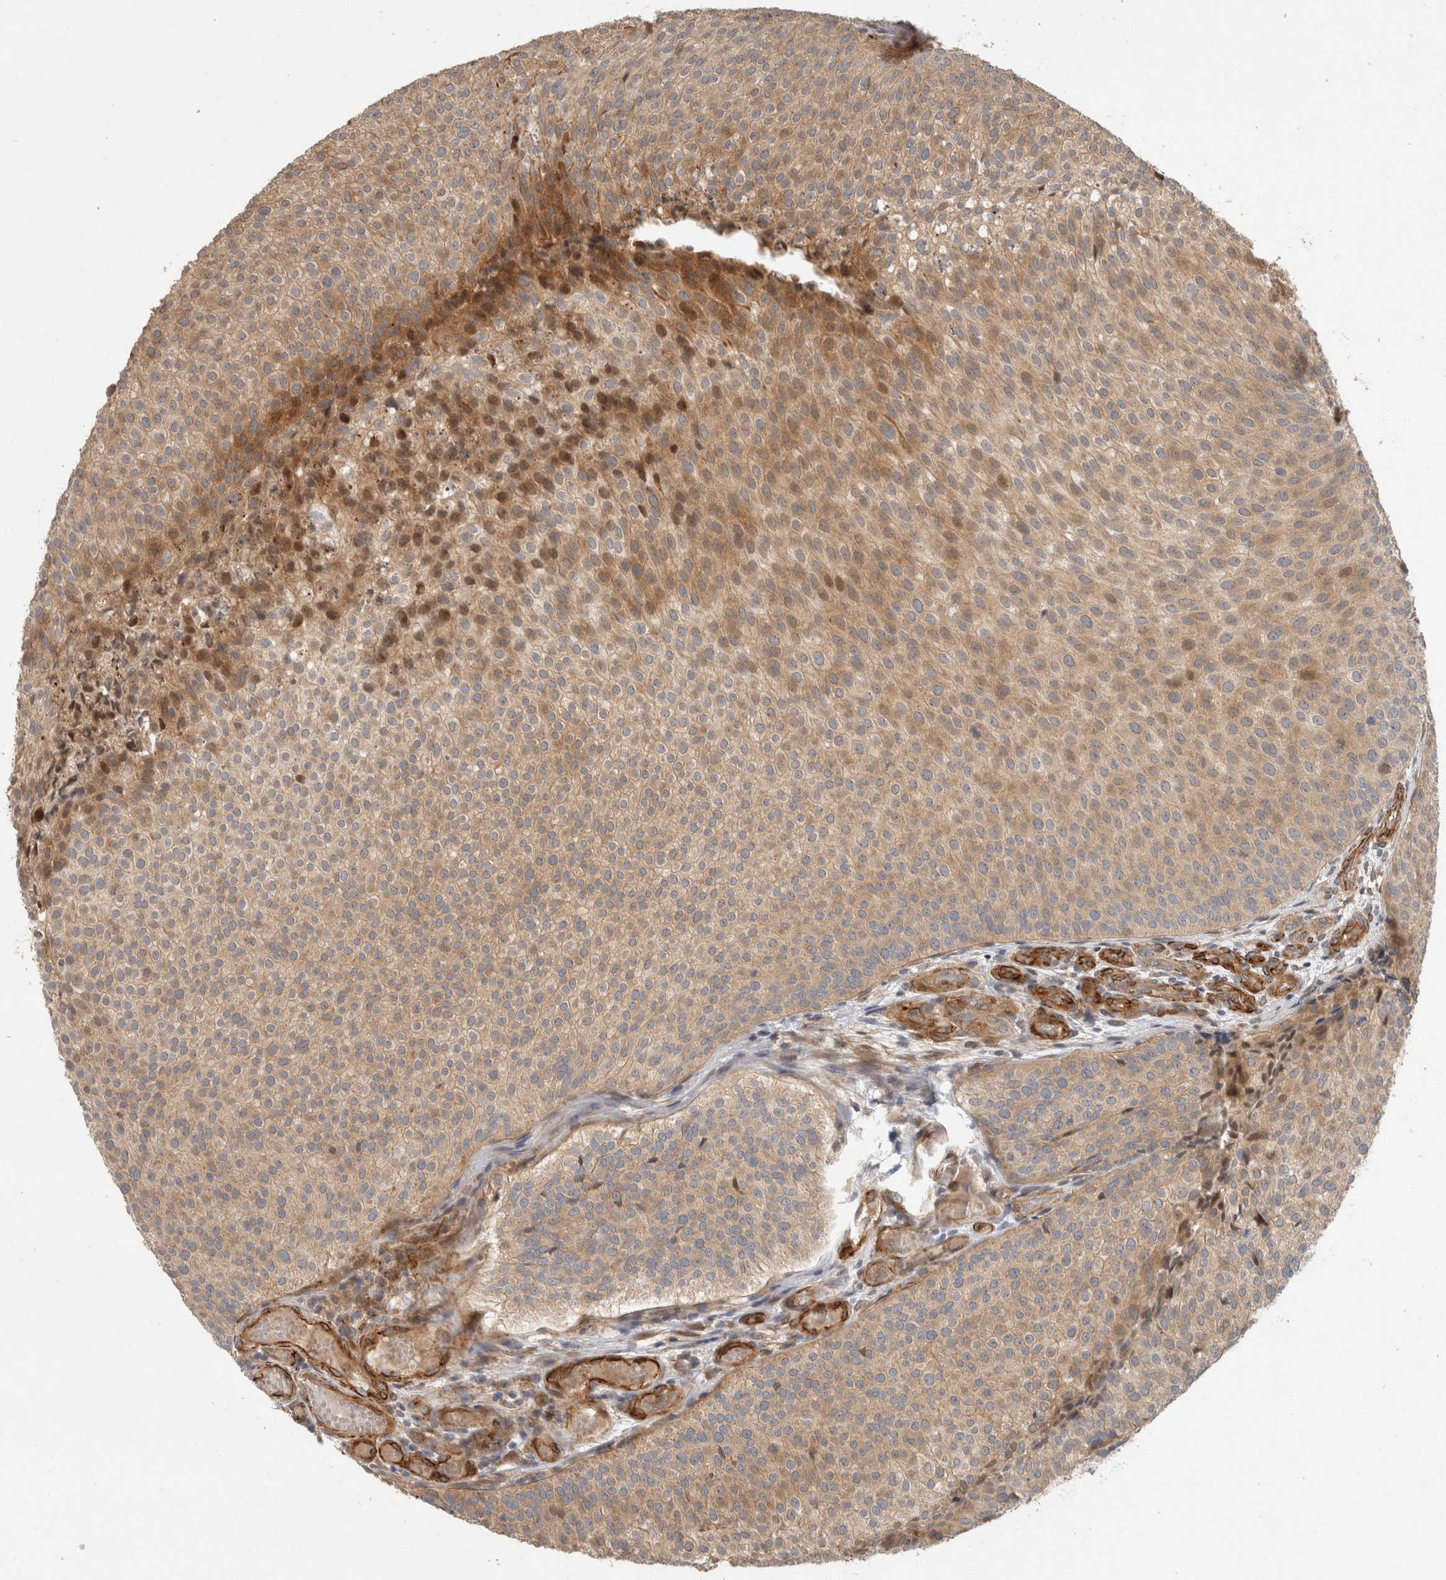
{"staining": {"intensity": "moderate", "quantity": ">75%", "location": "cytoplasmic/membranous"}, "tissue": "urothelial cancer", "cell_type": "Tumor cells", "image_type": "cancer", "snomed": [{"axis": "morphology", "description": "Urothelial carcinoma, Low grade"}, {"axis": "topography", "description": "Urinary bladder"}], "caption": "Immunohistochemistry (IHC) micrograph of neoplastic tissue: urothelial cancer stained using immunohistochemistry displays medium levels of moderate protein expression localized specifically in the cytoplasmic/membranous of tumor cells, appearing as a cytoplasmic/membranous brown color.", "gene": "SIPA1L2", "patient": {"sex": "male", "age": 86}}